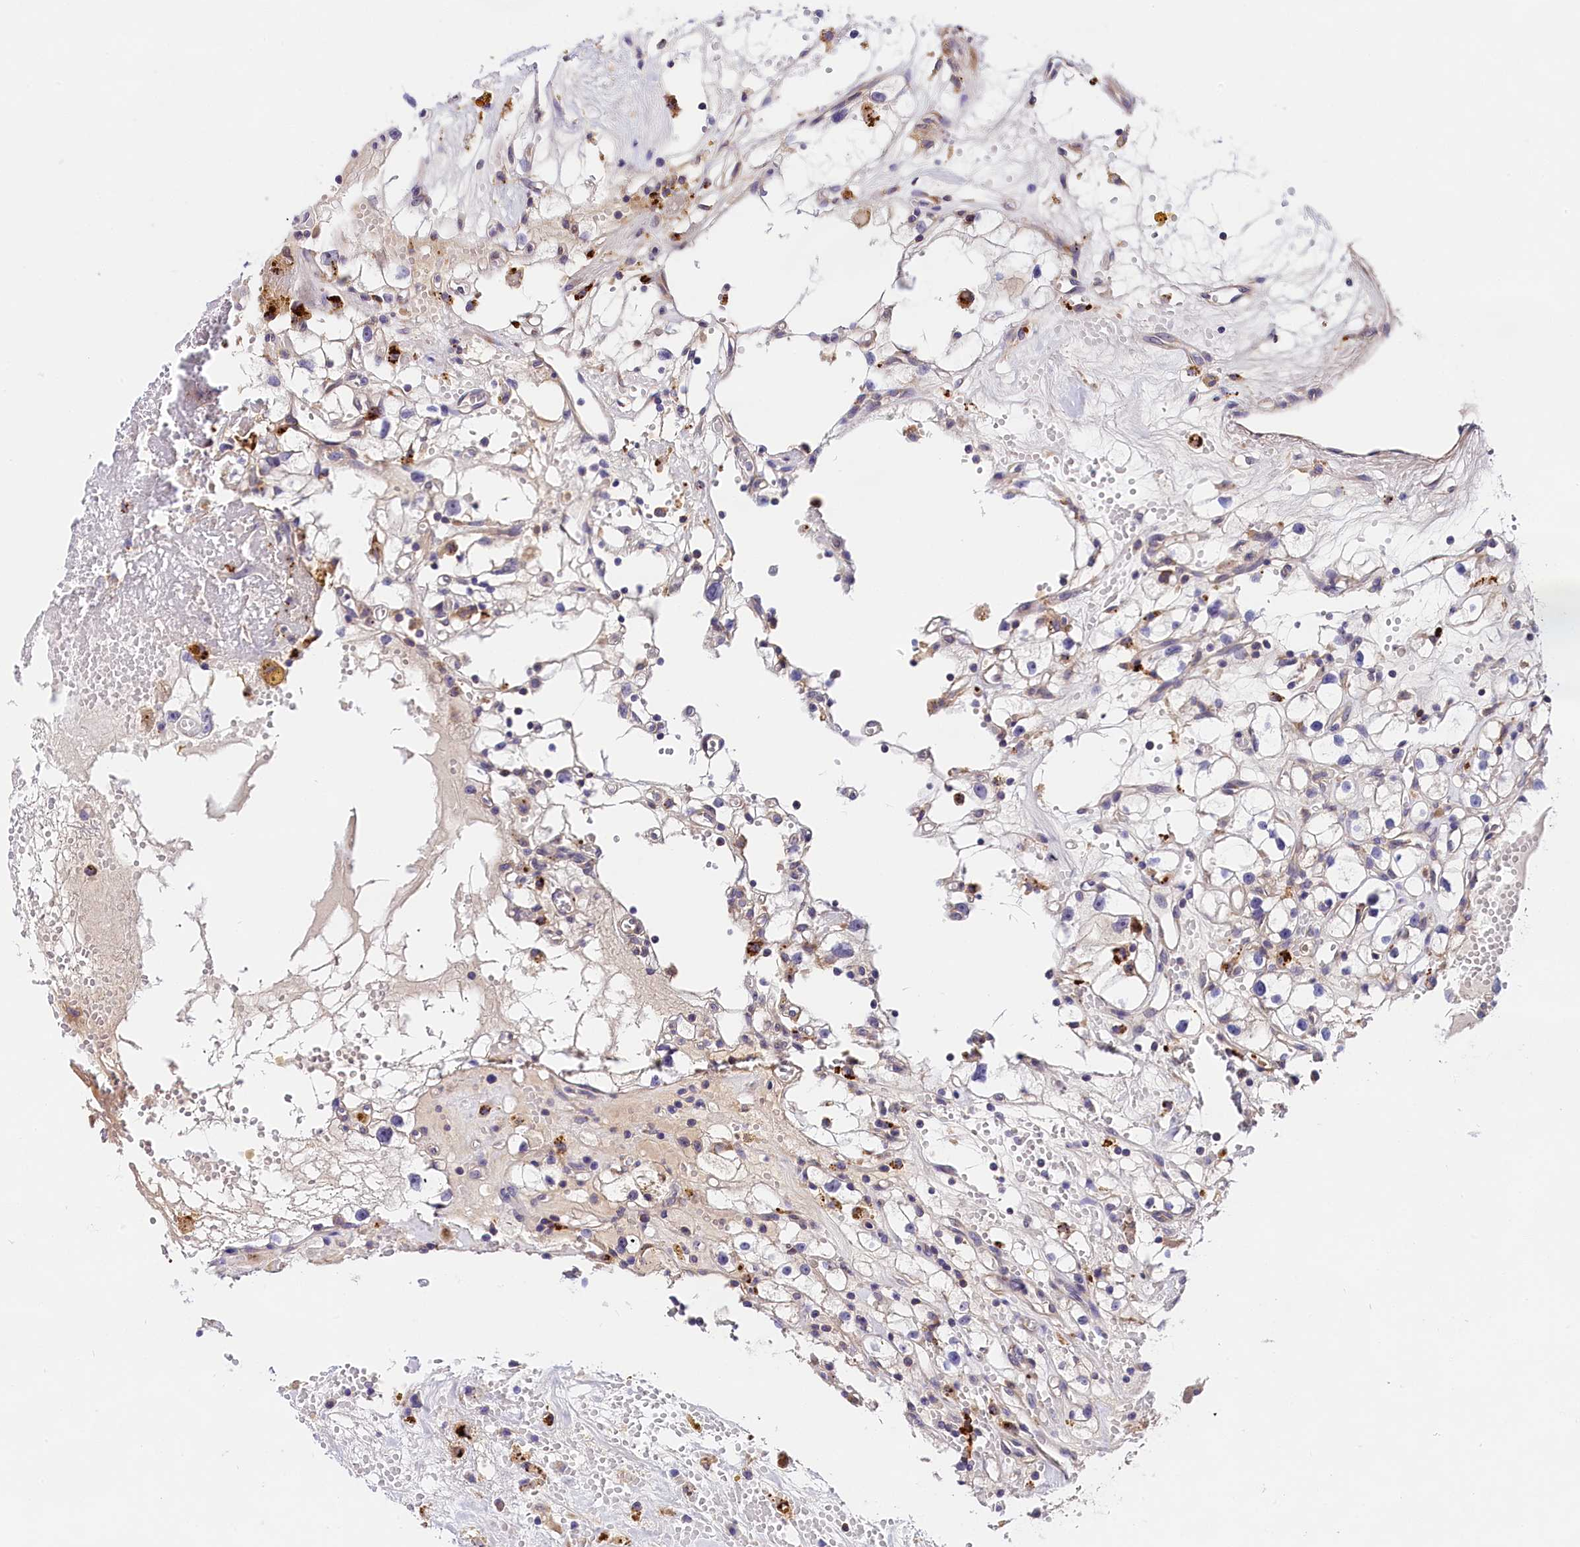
{"staining": {"intensity": "negative", "quantity": "none", "location": "none"}, "tissue": "renal cancer", "cell_type": "Tumor cells", "image_type": "cancer", "snomed": [{"axis": "morphology", "description": "Adenocarcinoma, NOS"}, {"axis": "topography", "description": "Kidney"}], "caption": "This photomicrograph is of renal adenocarcinoma stained with IHC to label a protein in brown with the nuclei are counter-stained blue. There is no expression in tumor cells.", "gene": "OAS3", "patient": {"sex": "male", "age": 56}}